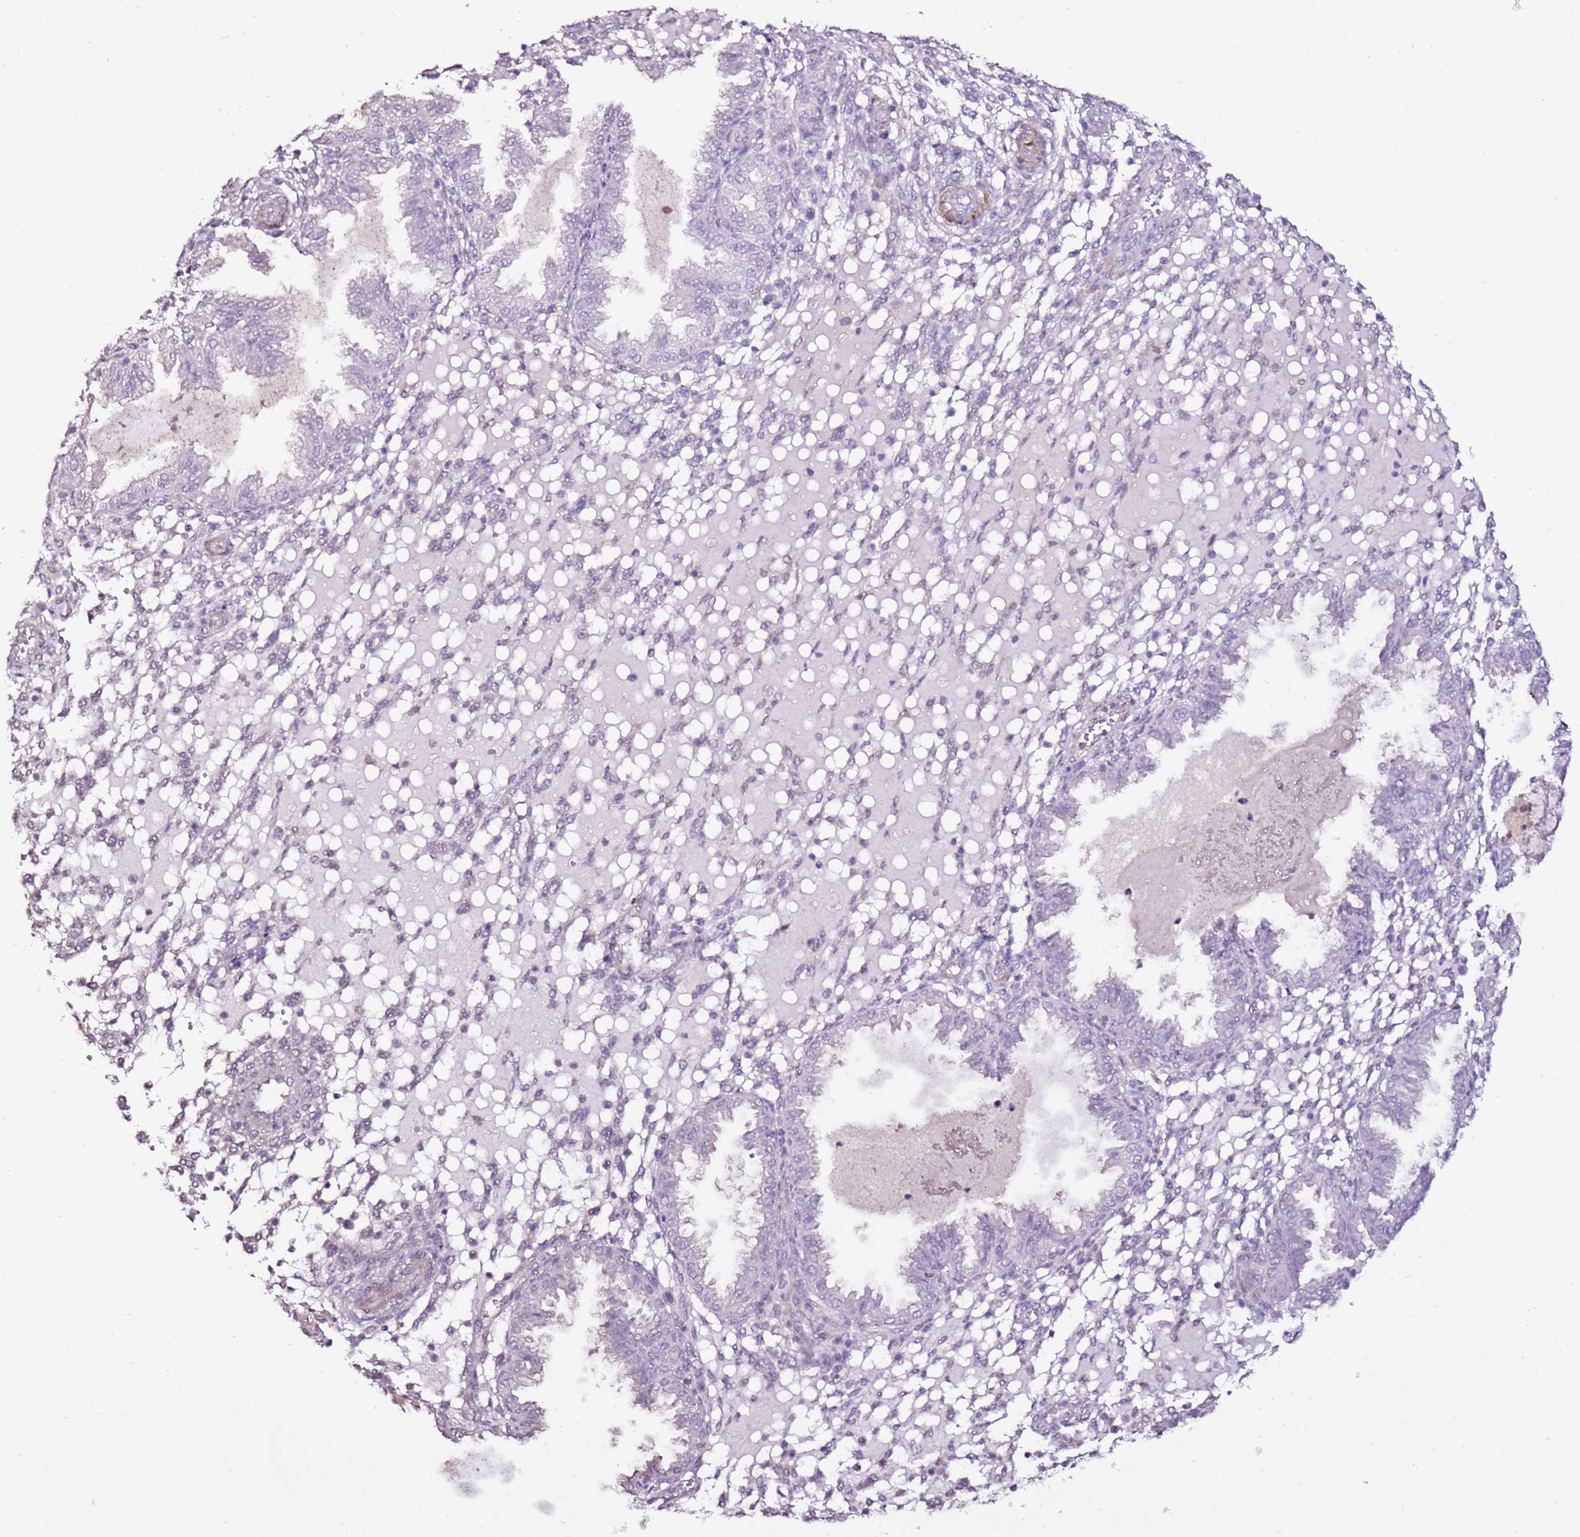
{"staining": {"intensity": "negative", "quantity": "none", "location": "none"}, "tissue": "endometrium", "cell_type": "Cells in endometrial stroma", "image_type": "normal", "snomed": [{"axis": "morphology", "description": "Normal tissue, NOS"}, {"axis": "topography", "description": "Endometrium"}], "caption": "A high-resolution photomicrograph shows immunohistochemistry (IHC) staining of normal endometrium, which exhibits no significant expression in cells in endometrial stroma.", "gene": "ART5", "patient": {"sex": "female", "age": 33}}